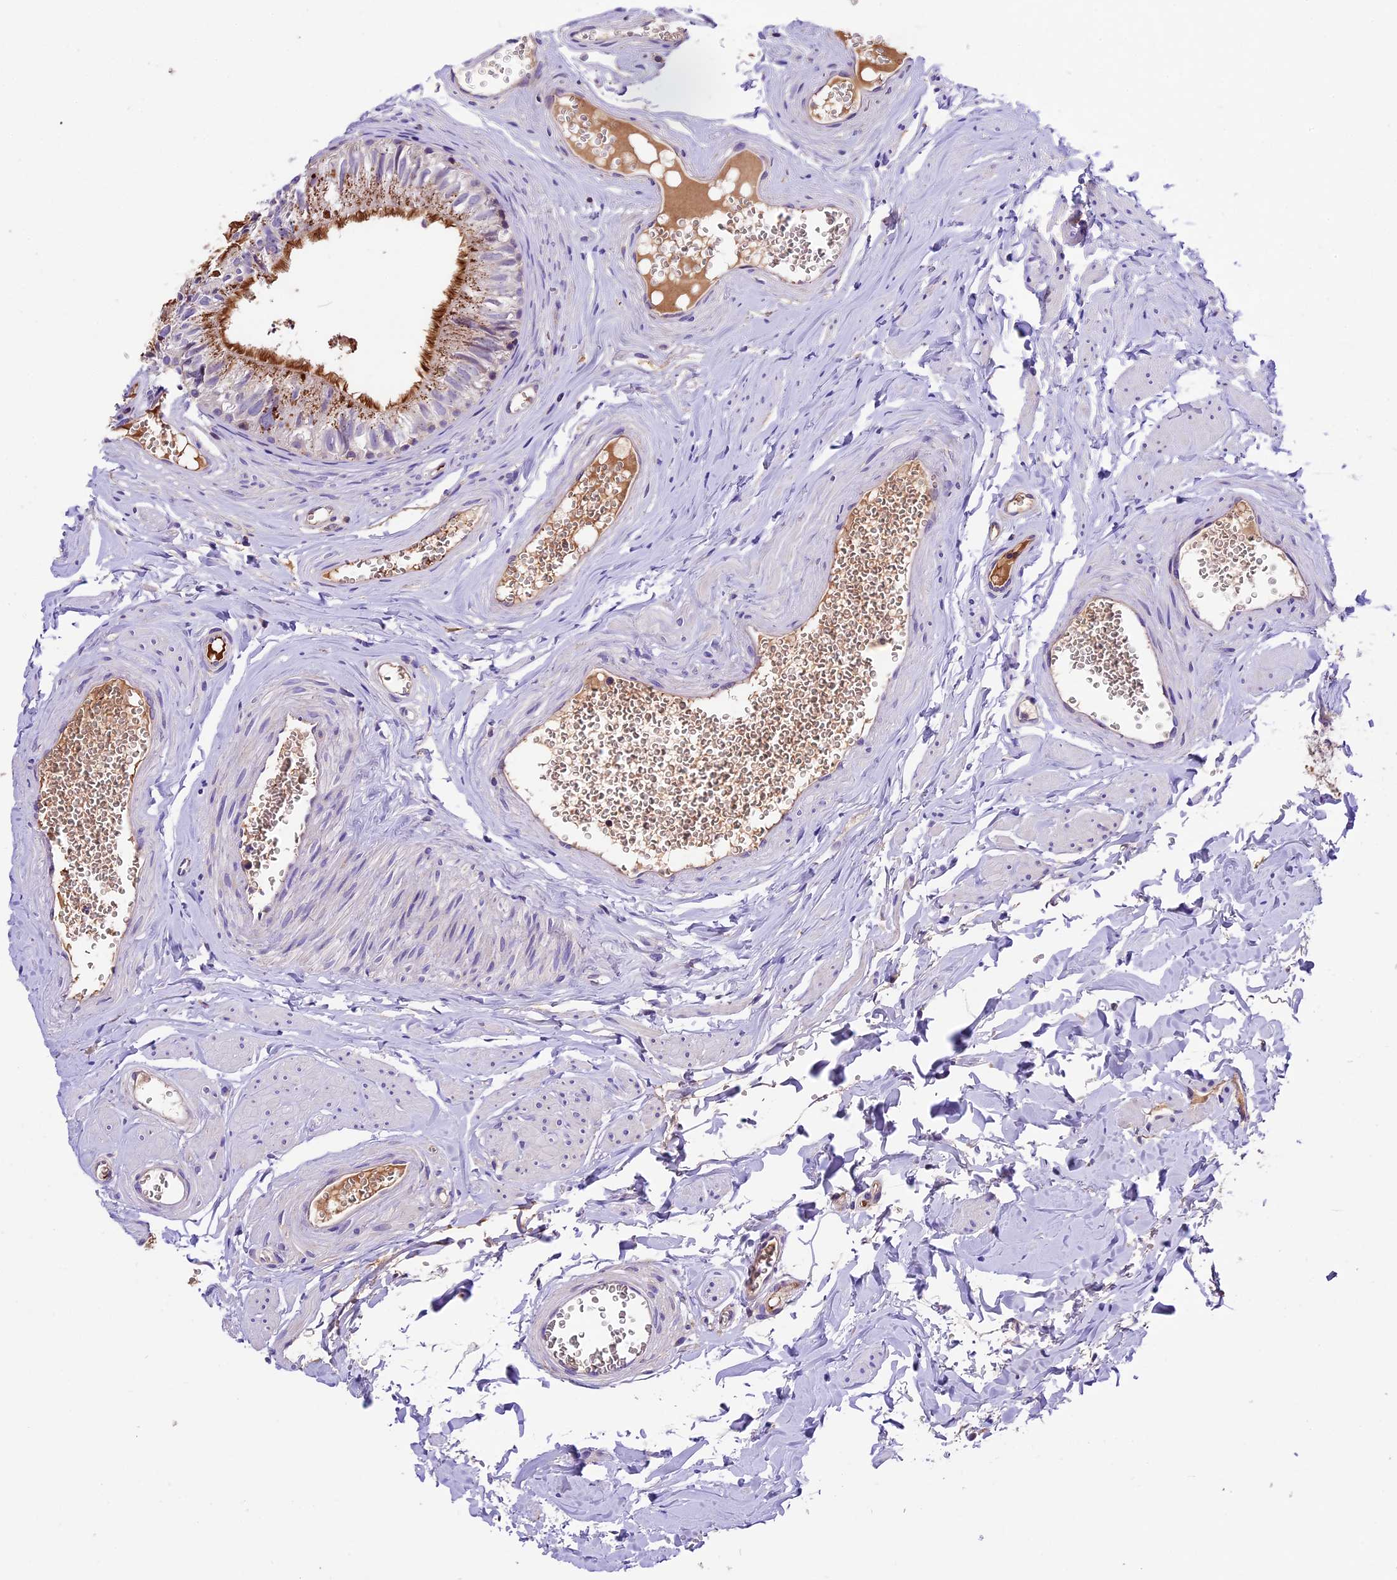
{"staining": {"intensity": "strong", "quantity": "25%-75%", "location": "cytoplasmic/membranous"}, "tissue": "epididymis", "cell_type": "Glandular cells", "image_type": "normal", "snomed": [{"axis": "morphology", "description": "Normal tissue, NOS"}, {"axis": "topography", "description": "Epididymis"}], "caption": "Benign epididymis exhibits strong cytoplasmic/membranous expression in about 25%-75% of glandular cells (IHC, brightfield microscopy, high magnification)..", "gene": "METTL22", "patient": {"sex": "male", "age": 36}}